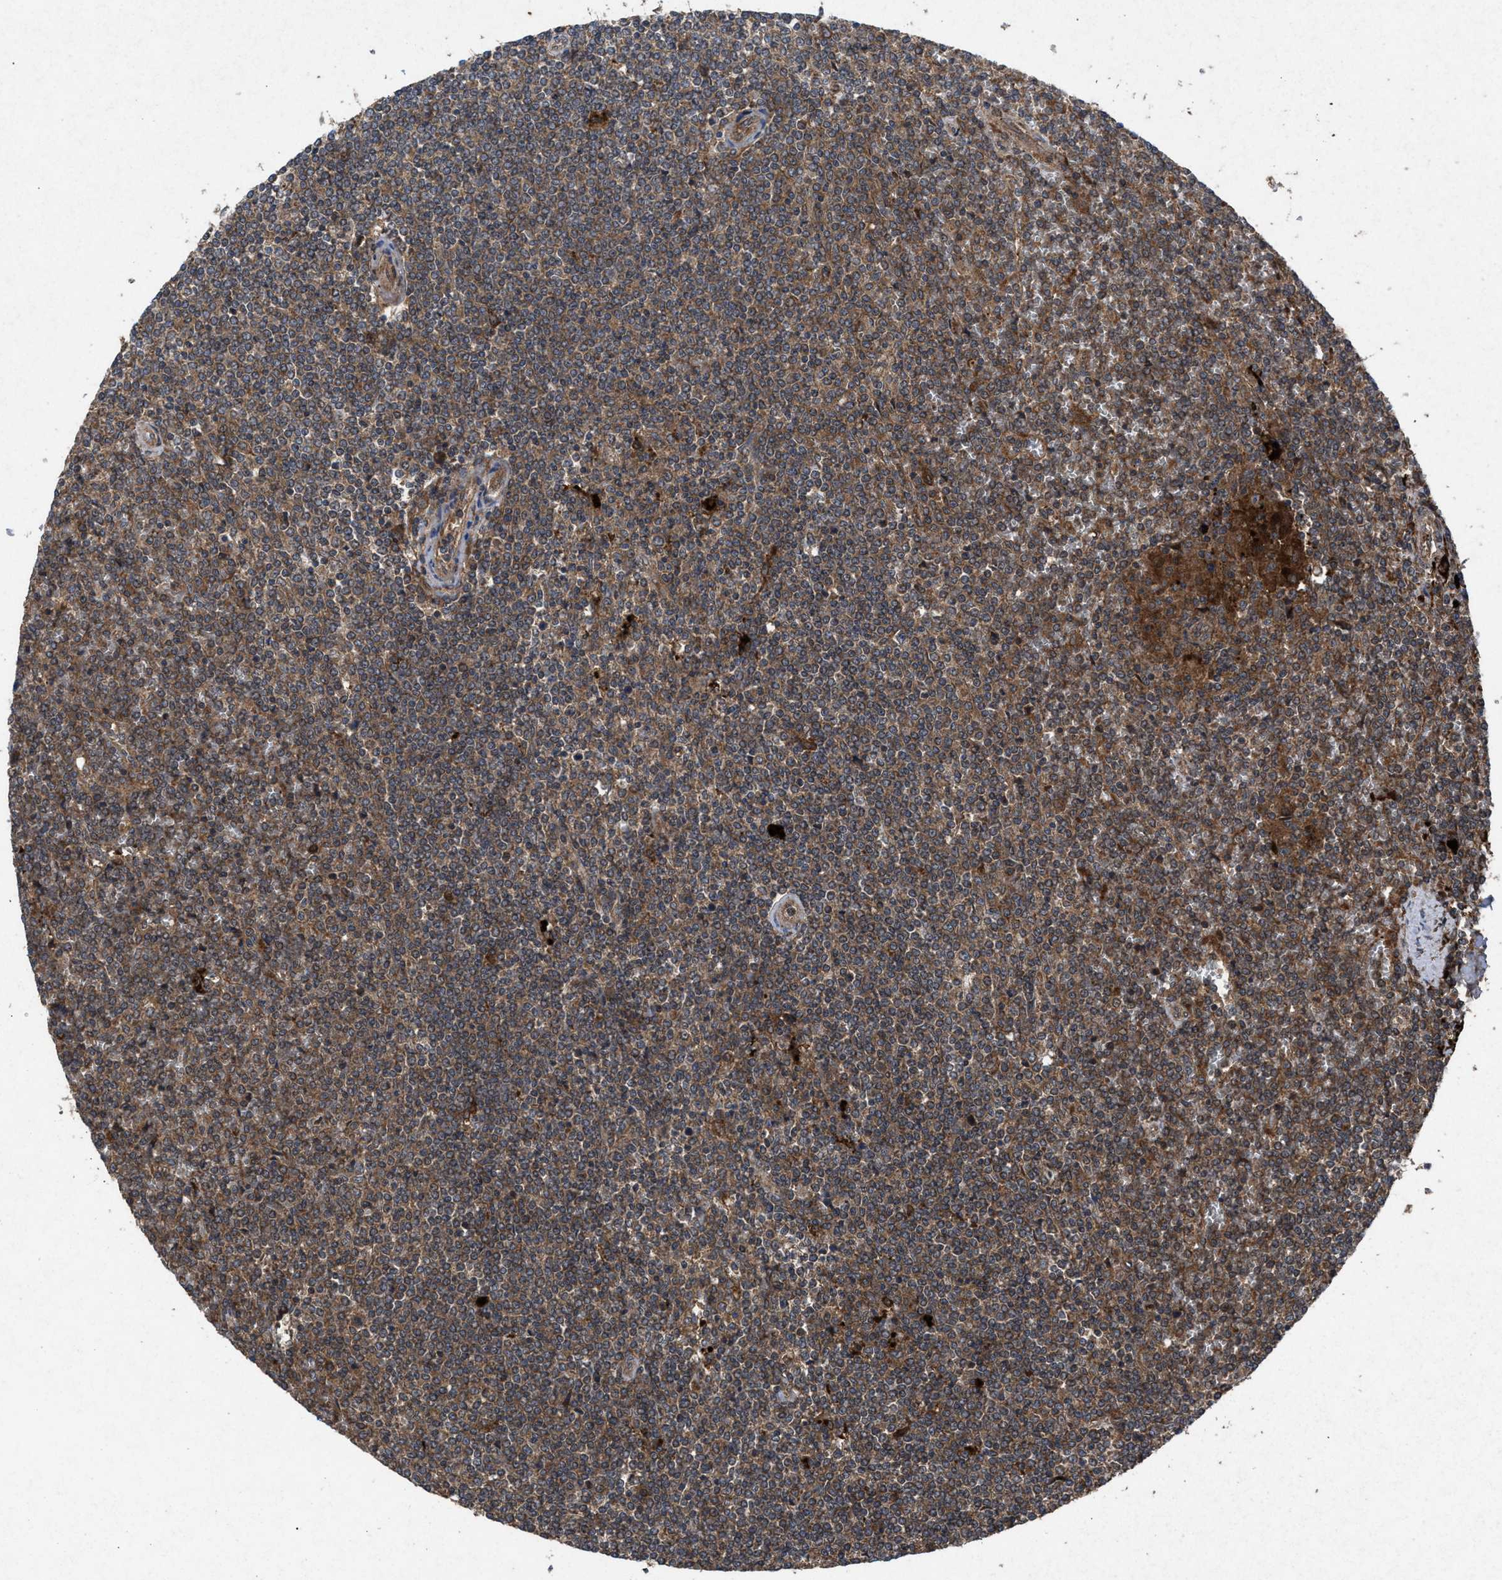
{"staining": {"intensity": "moderate", "quantity": ">75%", "location": "cytoplasmic/membranous"}, "tissue": "lymphoma", "cell_type": "Tumor cells", "image_type": "cancer", "snomed": [{"axis": "morphology", "description": "Malignant lymphoma, non-Hodgkin's type, Low grade"}, {"axis": "topography", "description": "Spleen"}], "caption": "Immunohistochemistry micrograph of neoplastic tissue: human lymphoma stained using immunohistochemistry (IHC) shows medium levels of moderate protein expression localized specifically in the cytoplasmic/membranous of tumor cells, appearing as a cytoplasmic/membranous brown color.", "gene": "MSI2", "patient": {"sex": "female", "age": 19}}